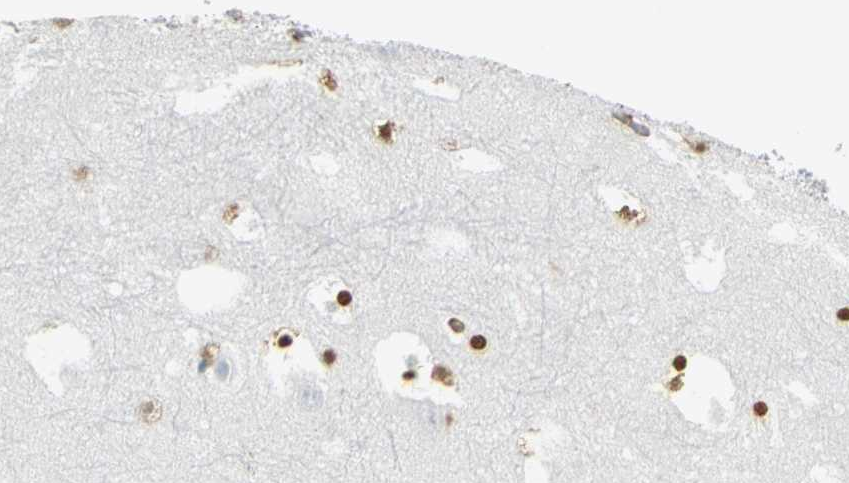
{"staining": {"intensity": "strong", "quantity": "25%-75%", "location": "nuclear"}, "tissue": "hippocampus", "cell_type": "Glial cells", "image_type": "normal", "snomed": [{"axis": "morphology", "description": "Normal tissue, NOS"}, {"axis": "topography", "description": "Hippocampus"}], "caption": "Strong nuclear staining for a protein is present in approximately 25%-75% of glial cells of unremarkable hippocampus using immunohistochemistry (IHC).", "gene": "HMGB1", "patient": {"sex": "male", "age": 45}}